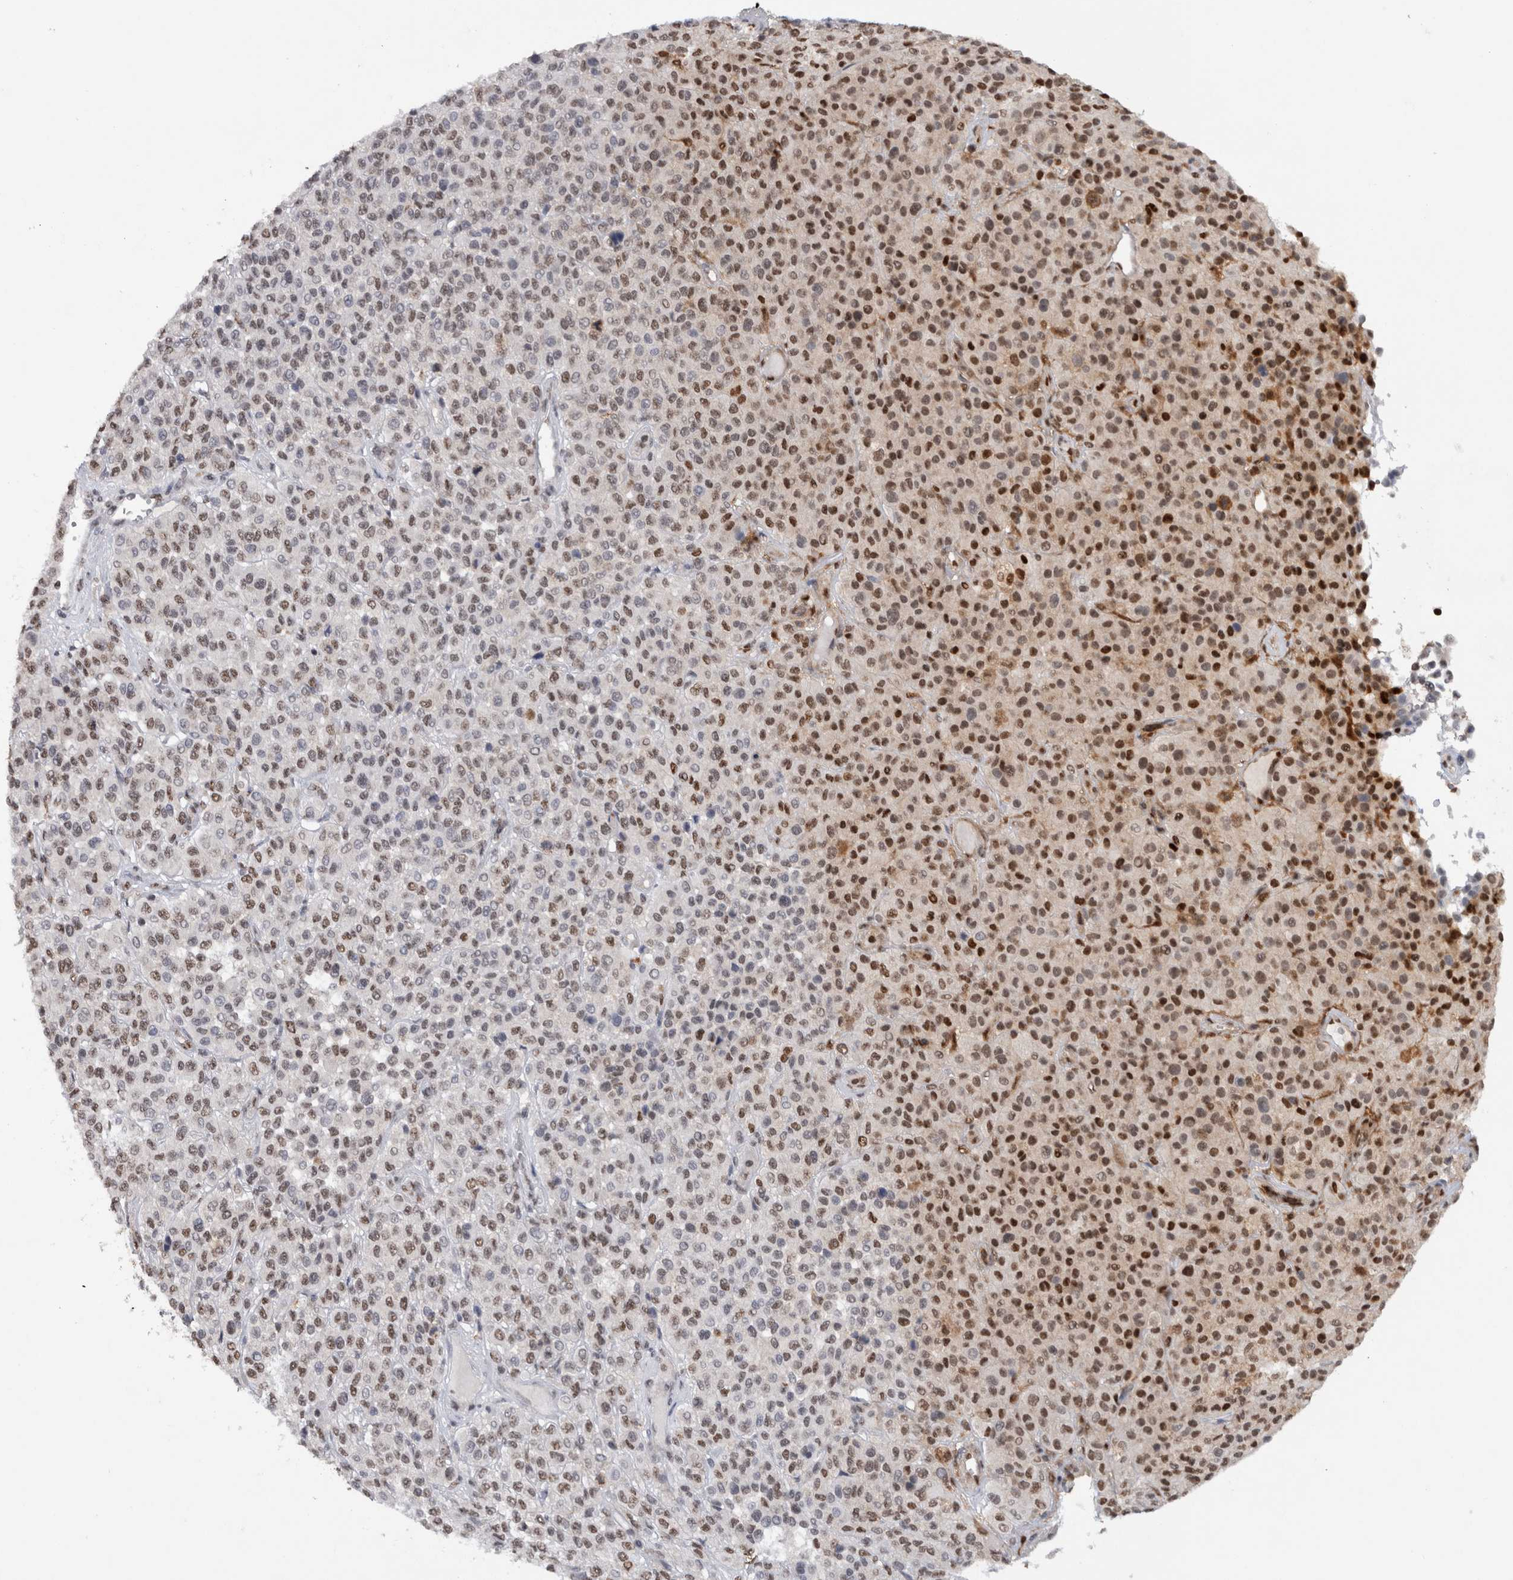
{"staining": {"intensity": "strong", "quantity": "25%-75%", "location": "nuclear"}, "tissue": "melanoma", "cell_type": "Tumor cells", "image_type": "cancer", "snomed": [{"axis": "morphology", "description": "Malignant melanoma, Metastatic site"}, {"axis": "topography", "description": "Pancreas"}], "caption": "This is an image of immunohistochemistry (IHC) staining of melanoma, which shows strong expression in the nuclear of tumor cells.", "gene": "RPS6KA2", "patient": {"sex": "female", "age": 30}}